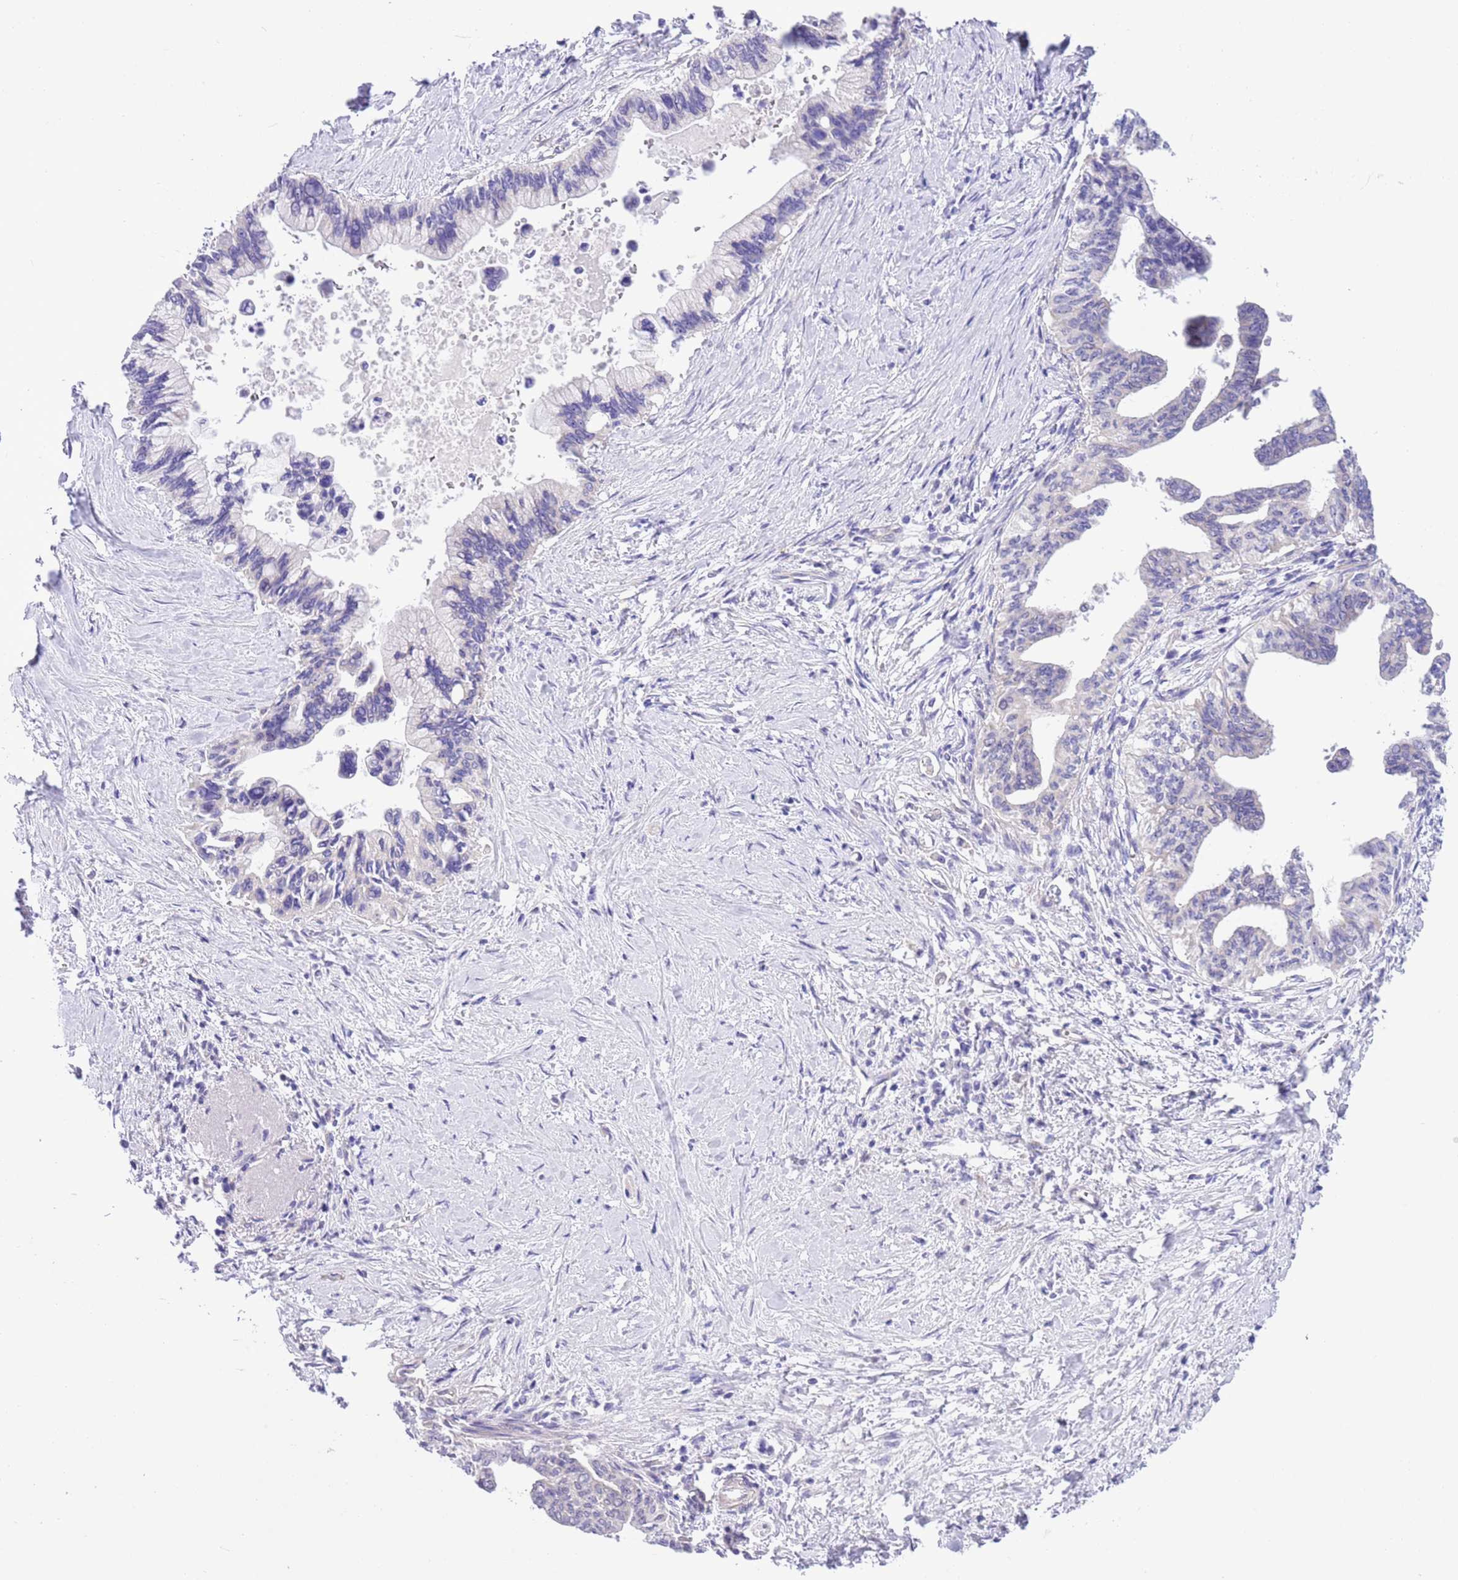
{"staining": {"intensity": "negative", "quantity": "none", "location": "none"}, "tissue": "pancreatic cancer", "cell_type": "Tumor cells", "image_type": "cancer", "snomed": [{"axis": "morphology", "description": "Adenocarcinoma, NOS"}, {"axis": "topography", "description": "Pancreas"}], "caption": "Image shows no protein staining in tumor cells of pancreatic adenocarcinoma tissue.", "gene": "NET1", "patient": {"sex": "female", "age": 83}}